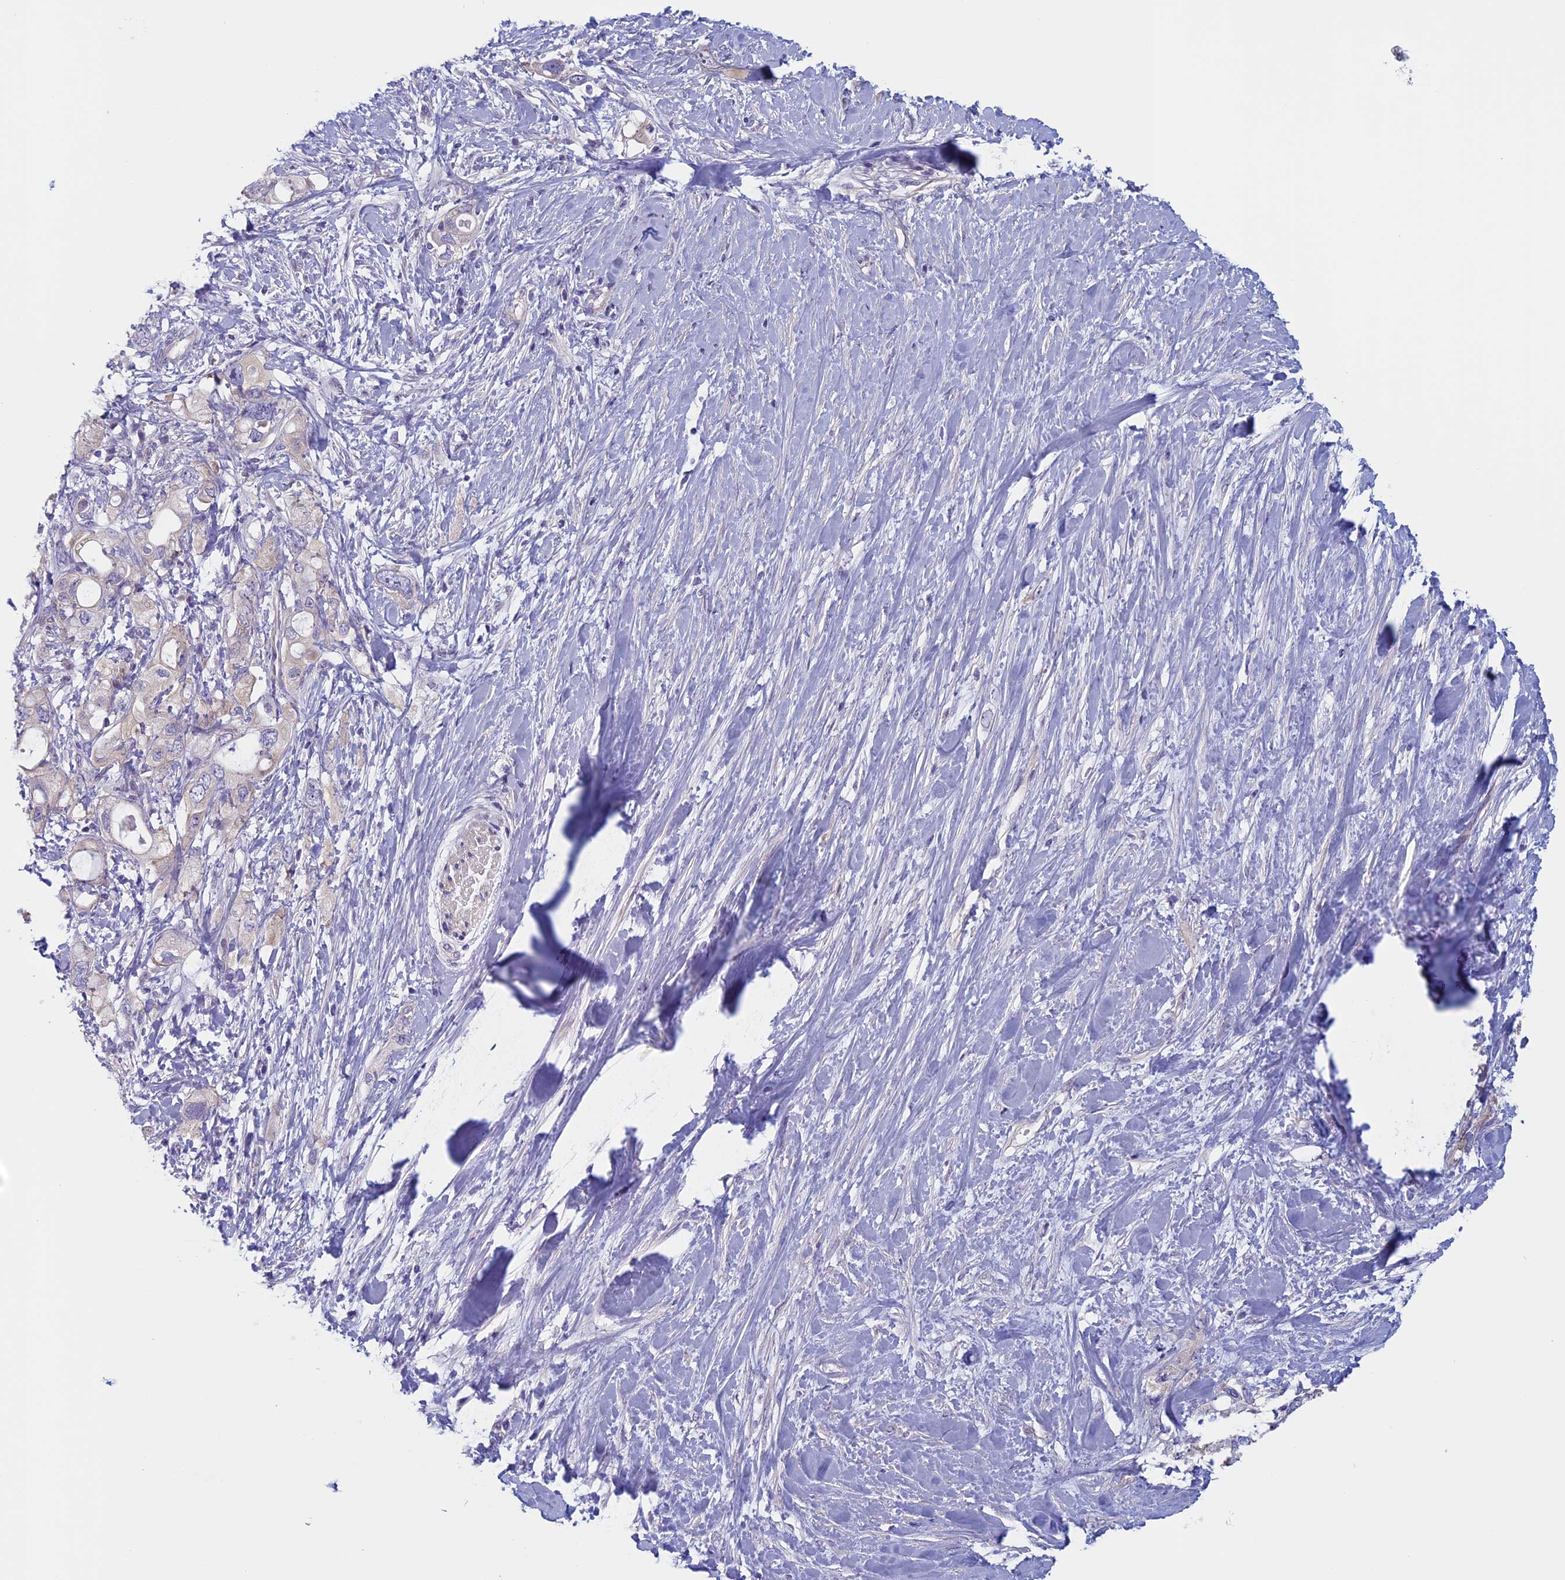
{"staining": {"intensity": "negative", "quantity": "none", "location": "none"}, "tissue": "pancreatic cancer", "cell_type": "Tumor cells", "image_type": "cancer", "snomed": [{"axis": "morphology", "description": "Adenocarcinoma, NOS"}, {"axis": "topography", "description": "Pancreas"}], "caption": "Protein analysis of adenocarcinoma (pancreatic) exhibits no significant staining in tumor cells. (Brightfield microscopy of DAB IHC at high magnification).", "gene": "CNOT6L", "patient": {"sex": "female", "age": 56}}